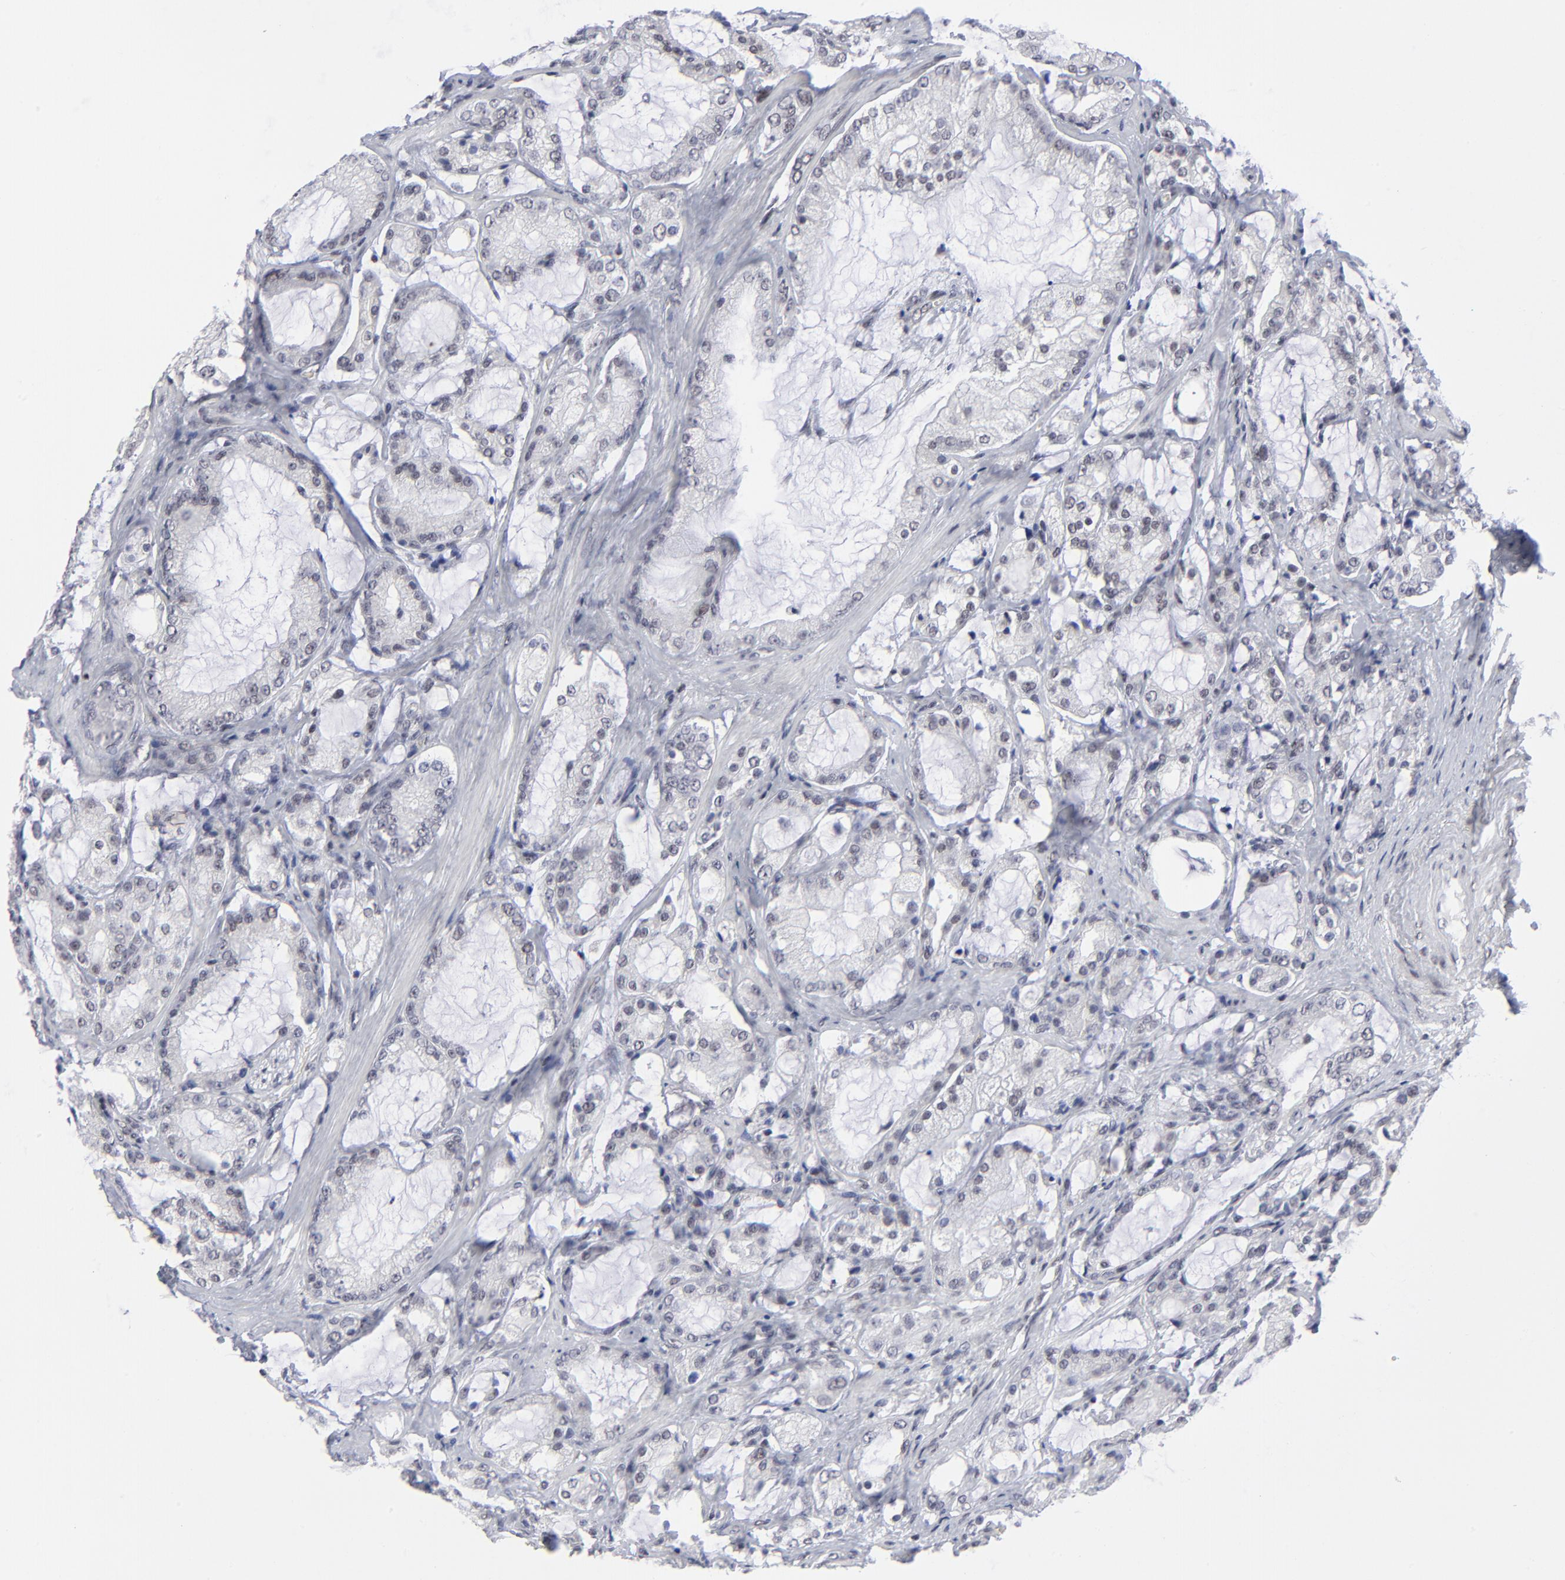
{"staining": {"intensity": "negative", "quantity": "none", "location": "none"}, "tissue": "prostate cancer", "cell_type": "Tumor cells", "image_type": "cancer", "snomed": [{"axis": "morphology", "description": "Adenocarcinoma, Medium grade"}, {"axis": "topography", "description": "Prostate"}], "caption": "This is a photomicrograph of IHC staining of medium-grade adenocarcinoma (prostate), which shows no staining in tumor cells. Nuclei are stained in blue.", "gene": "SP2", "patient": {"sex": "male", "age": 70}}